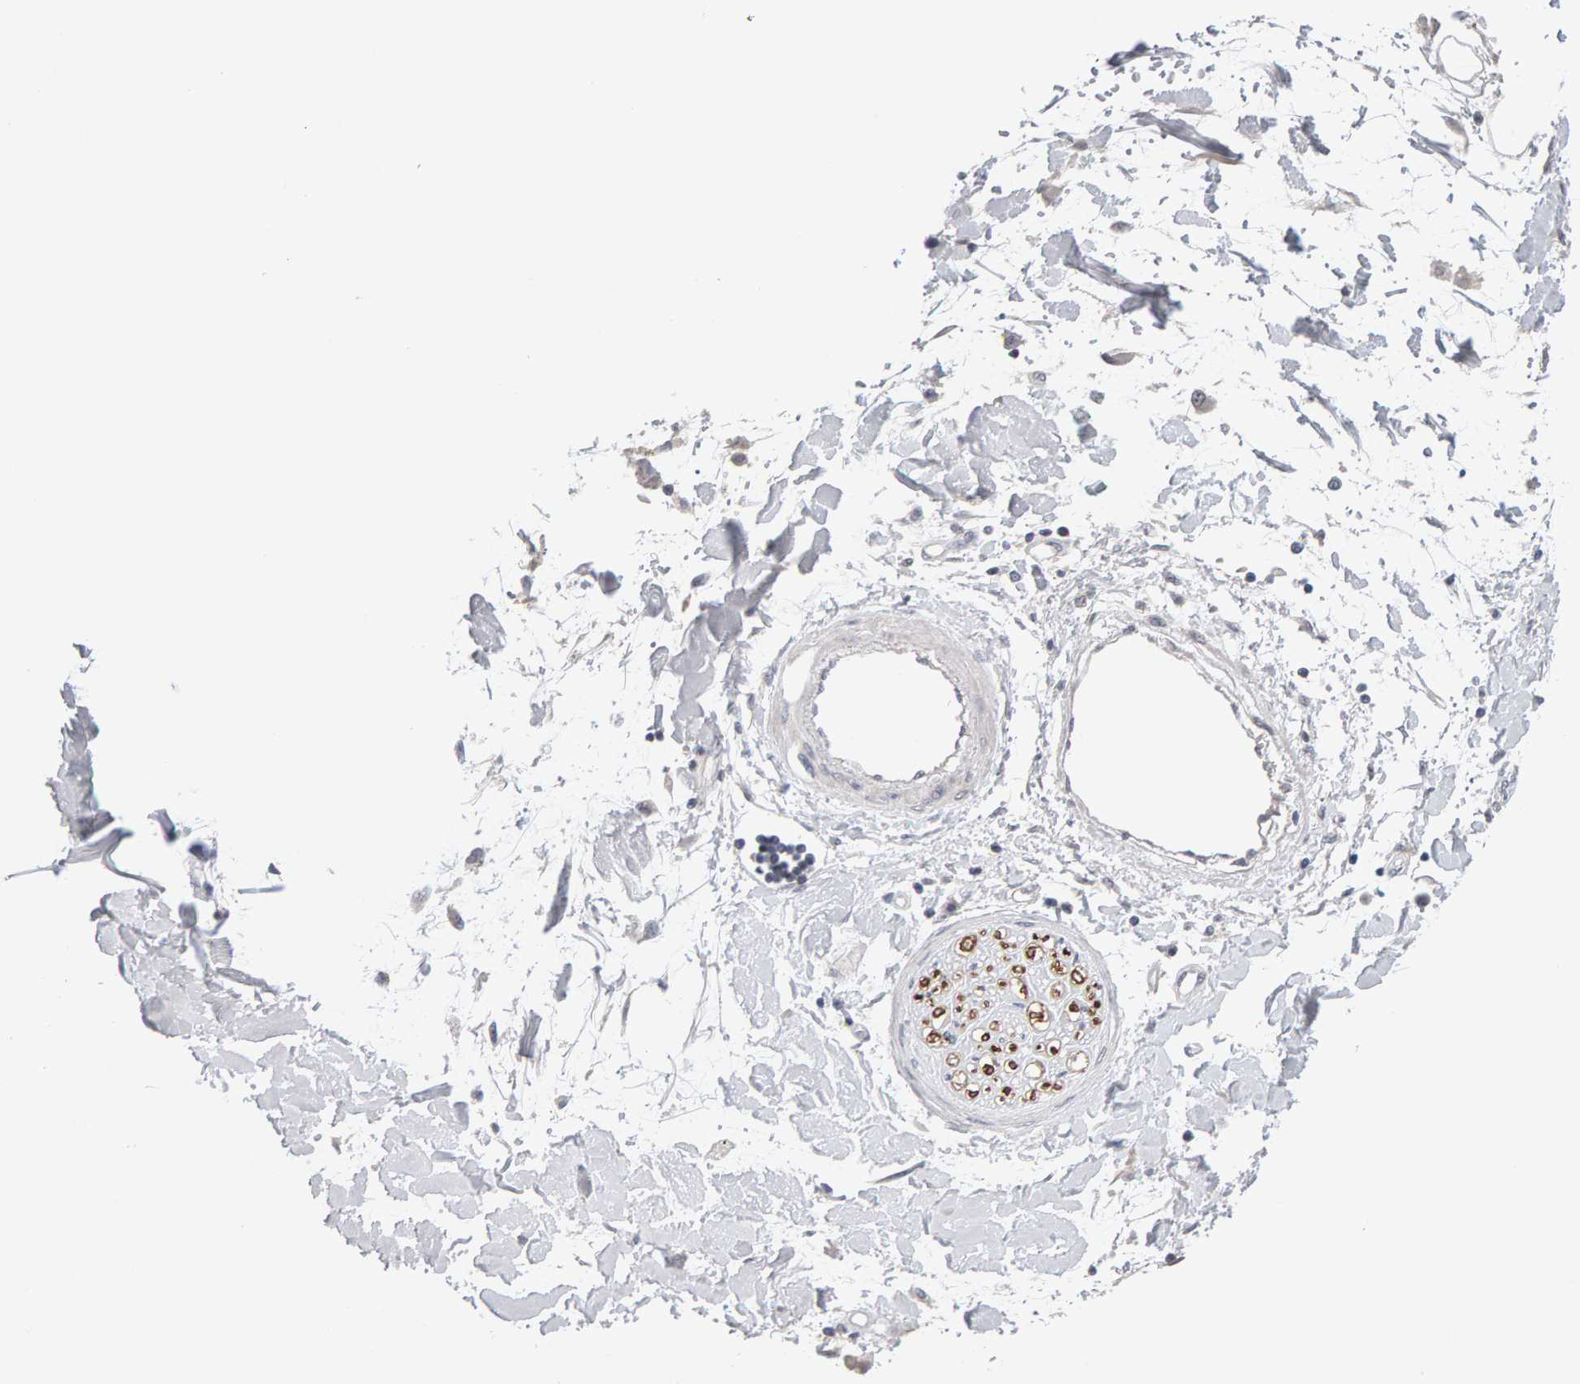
{"staining": {"intensity": "negative", "quantity": "none", "location": "none"}, "tissue": "adipose tissue", "cell_type": "Adipocytes", "image_type": "normal", "snomed": [{"axis": "morphology", "description": "Squamous cell carcinoma, NOS"}, {"axis": "topography", "description": "Skin"}], "caption": "DAB (3,3'-diaminobenzidine) immunohistochemical staining of benign adipose tissue displays no significant staining in adipocytes.", "gene": "HNF4A", "patient": {"sex": "male", "age": 83}}